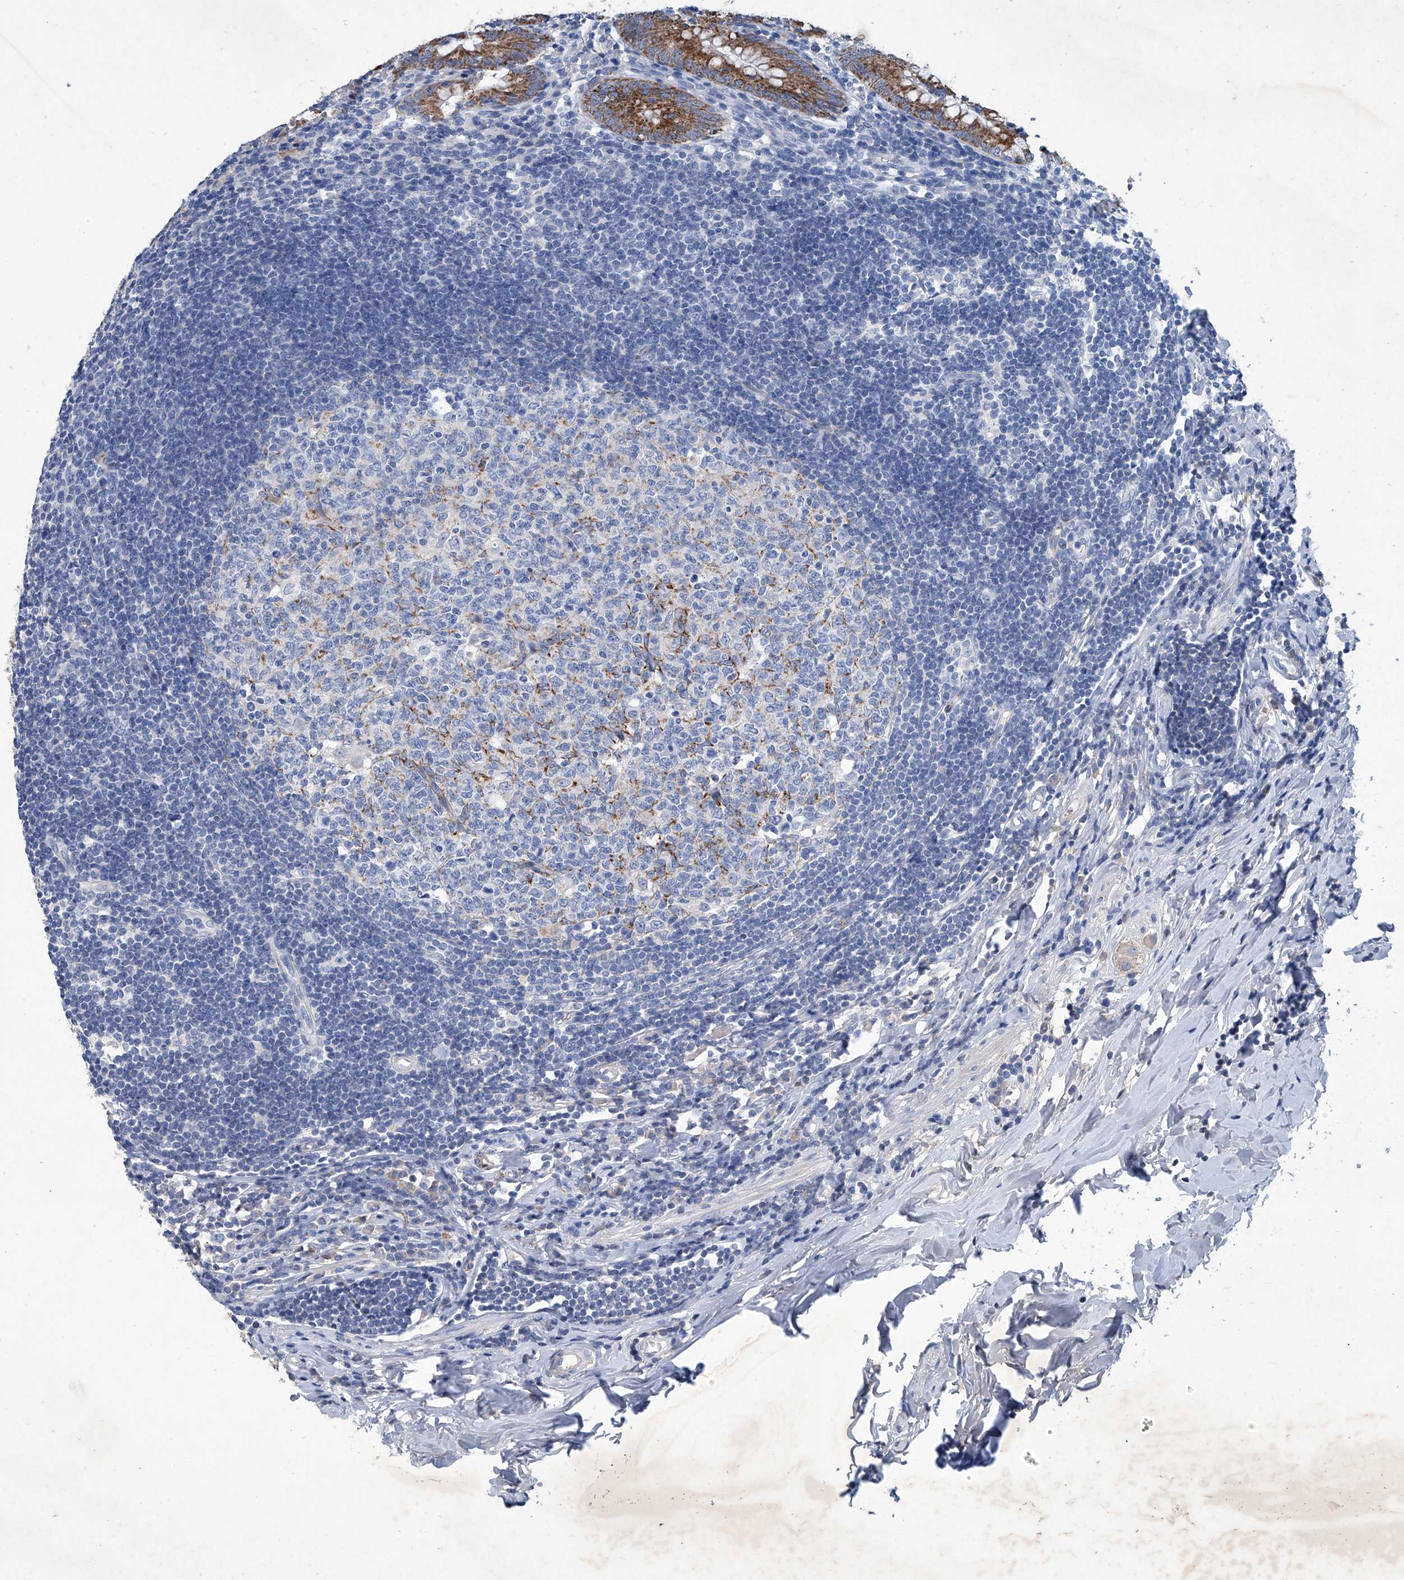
{"staining": {"intensity": "strong", "quantity": ">75%", "location": "cytoplasmic/membranous"}, "tissue": "appendix", "cell_type": "Glandular cells", "image_type": "normal", "snomed": [{"axis": "morphology", "description": "Normal tissue, NOS"}, {"axis": "topography", "description": "Appendix"}], "caption": "High-power microscopy captured an IHC histopathology image of unremarkable appendix, revealing strong cytoplasmic/membranous staining in about >75% of glandular cells. The staining is performed using DAB (3,3'-diaminobenzidine) brown chromogen to label protein expression. The nuclei are counter-stained blue using hematoxylin.", "gene": "MTARC1", "patient": {"sex": "female", "age": 54}}